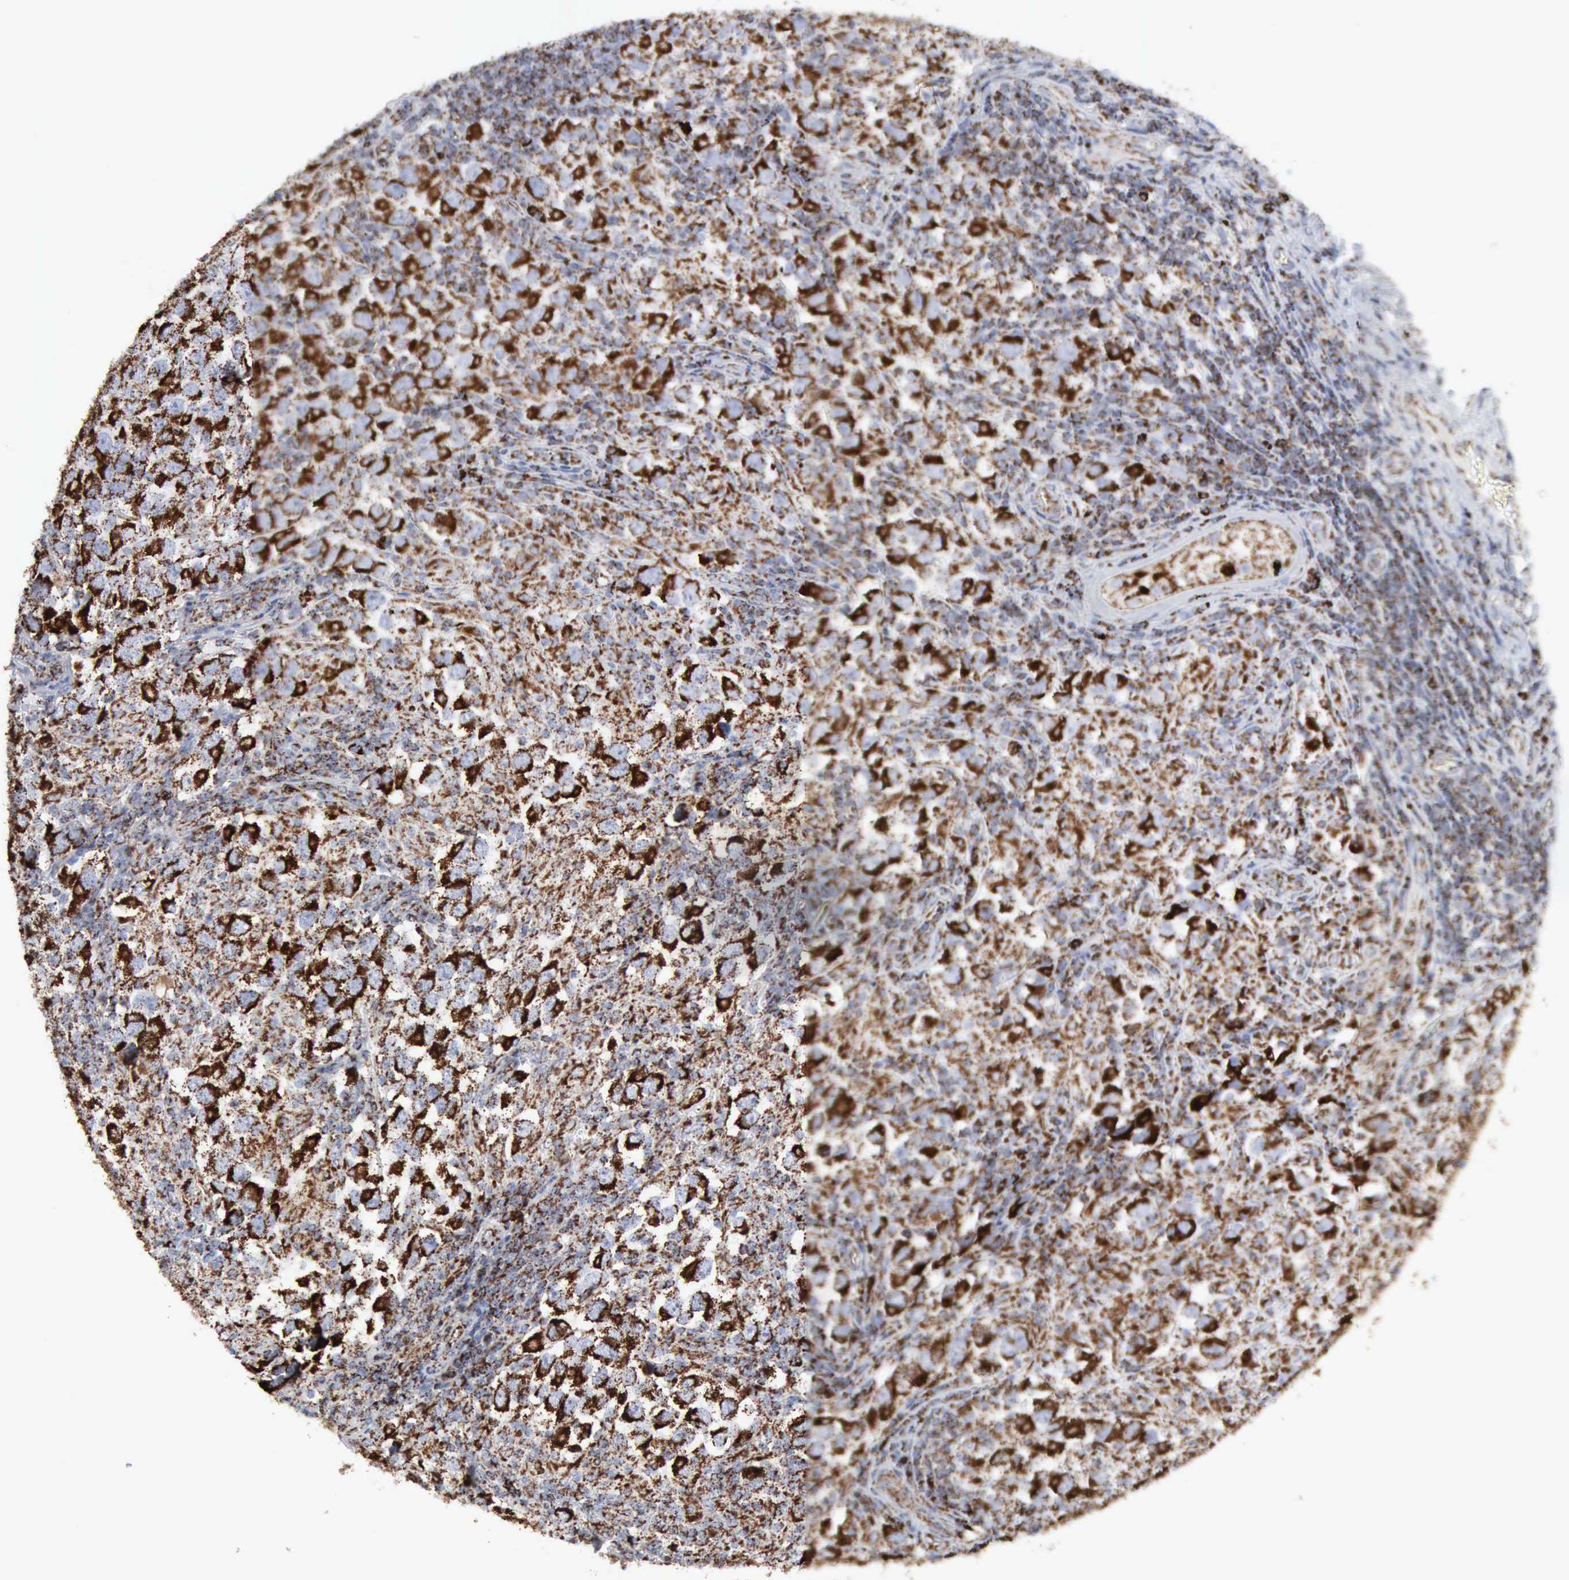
{"staining": {"intensity": "strong", "quantity": ">75%", "location": "cytoplasmic/membranous"}, "tissue": "testis cancer", "cell_type": "Tumor cells", "image_type": "cancer", "snomed": [{"axis": "morphology", "description": "Carcinoma, Embryonal, NOS"}, {"axis": "topography", "description": "Testis"}], "caption": "Immunohistochemistry micrograph of neoplastic tissue: embryonal carcinoma (testis) stained using immunohistochemistry demonstrates high levels of strong protein expression localized specifically in the cytoplasmic/membranous of tumor cells, appearing as a cytoplasmic/membranous brown color.", "gene": "ACO2", "patient": {"sex": "male", "age": 21}}